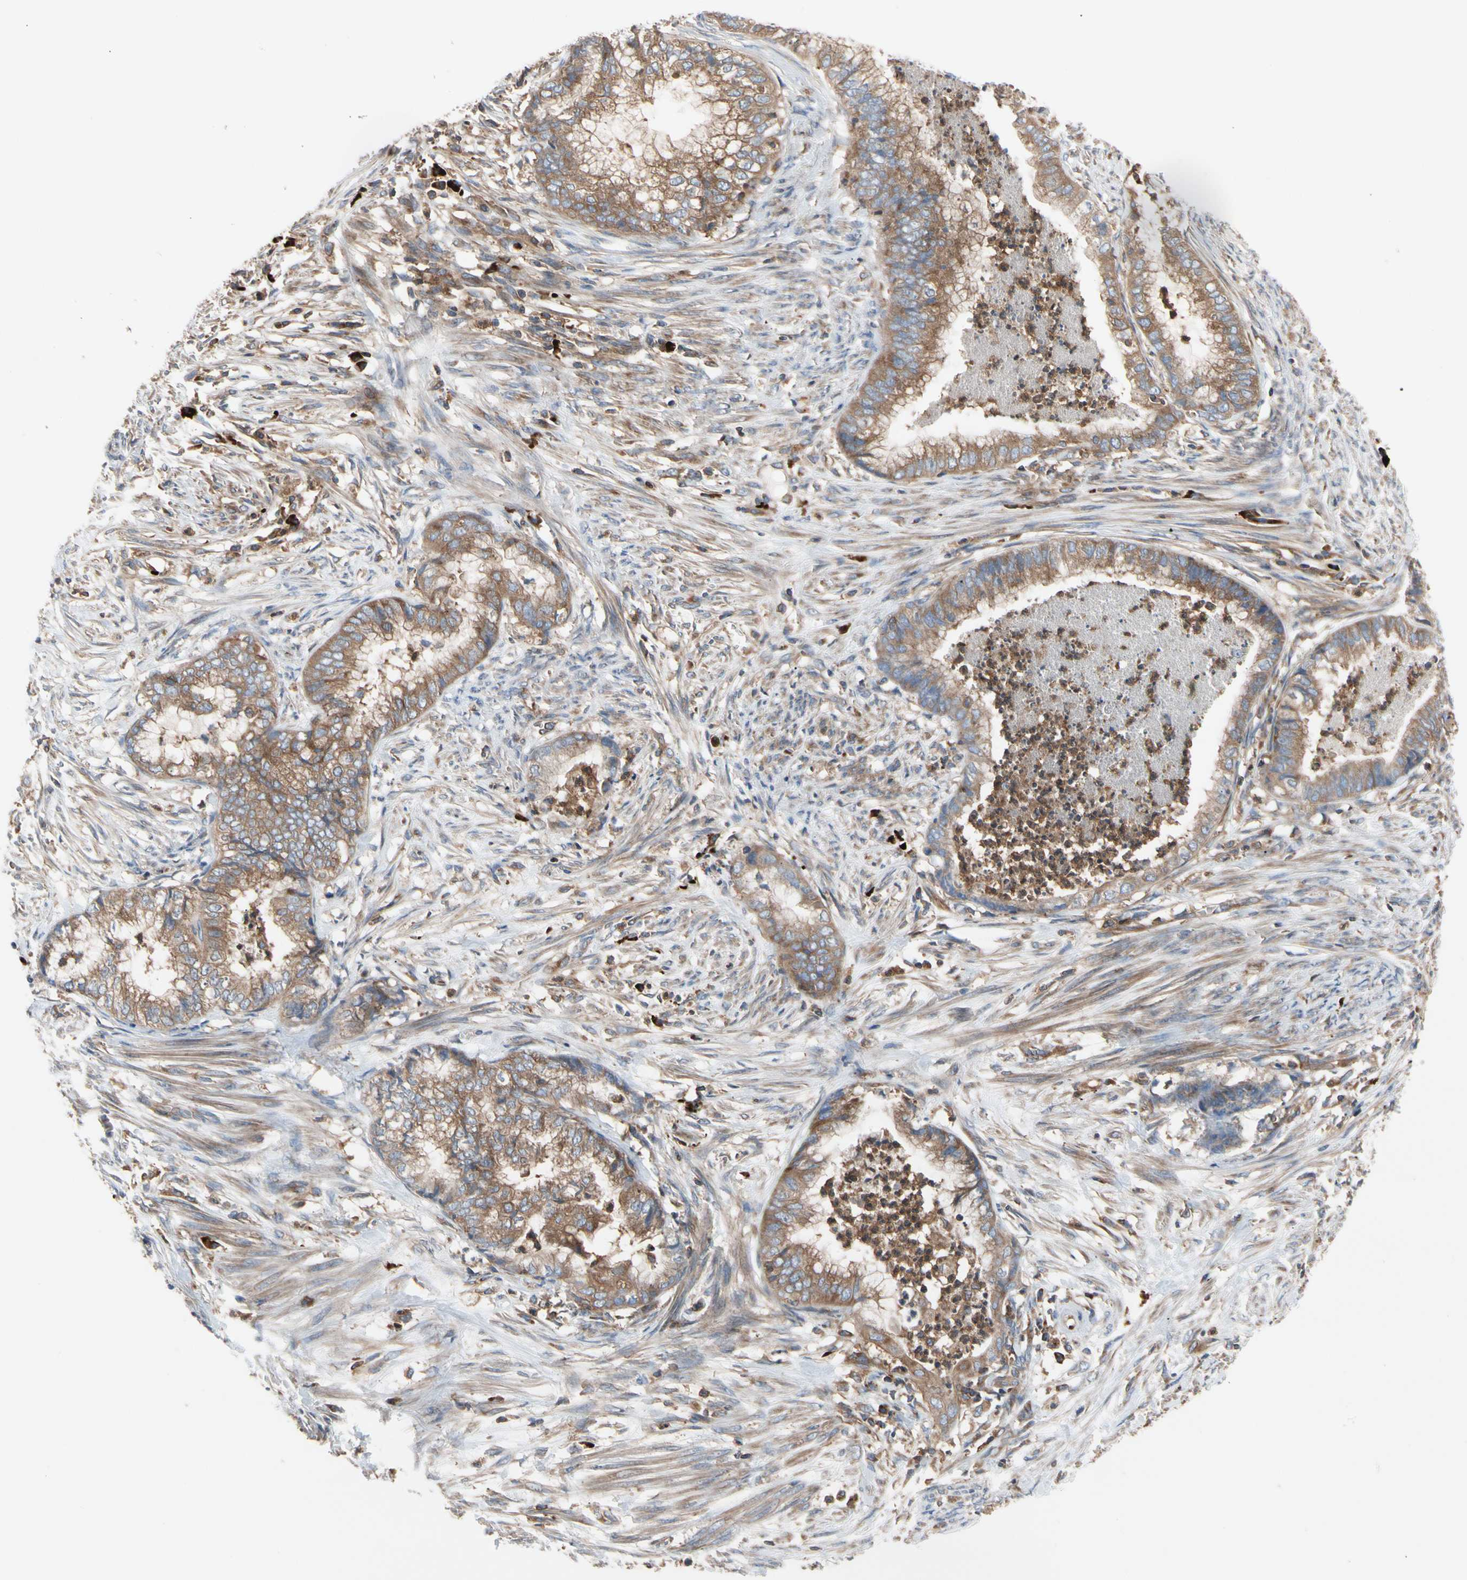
{"staining": {"intensity": "moderate", "quantity": ">75%", "location": "cytoplasmic/membranous"}, "tissue": "endometrial cancer", "cell_type": "Tumor cells", "image_type": "cancer", "snomed": [{"axis": "morphology", "description": "Necrosis, NOS"}, {"axis": "morphology", "description": "Adenocarcinoma, NOS"}, {"axis": "topography", "description": "Endometrium"}], "caption": "Immunohistochemical staining of human endometrial cancer reveals medium levels of moderate cytoplasmic/membranous positivity in approximately >75% of tumor cells.", "gene": "ROCK1", "patient": {"sex": "female", "age": 79}}